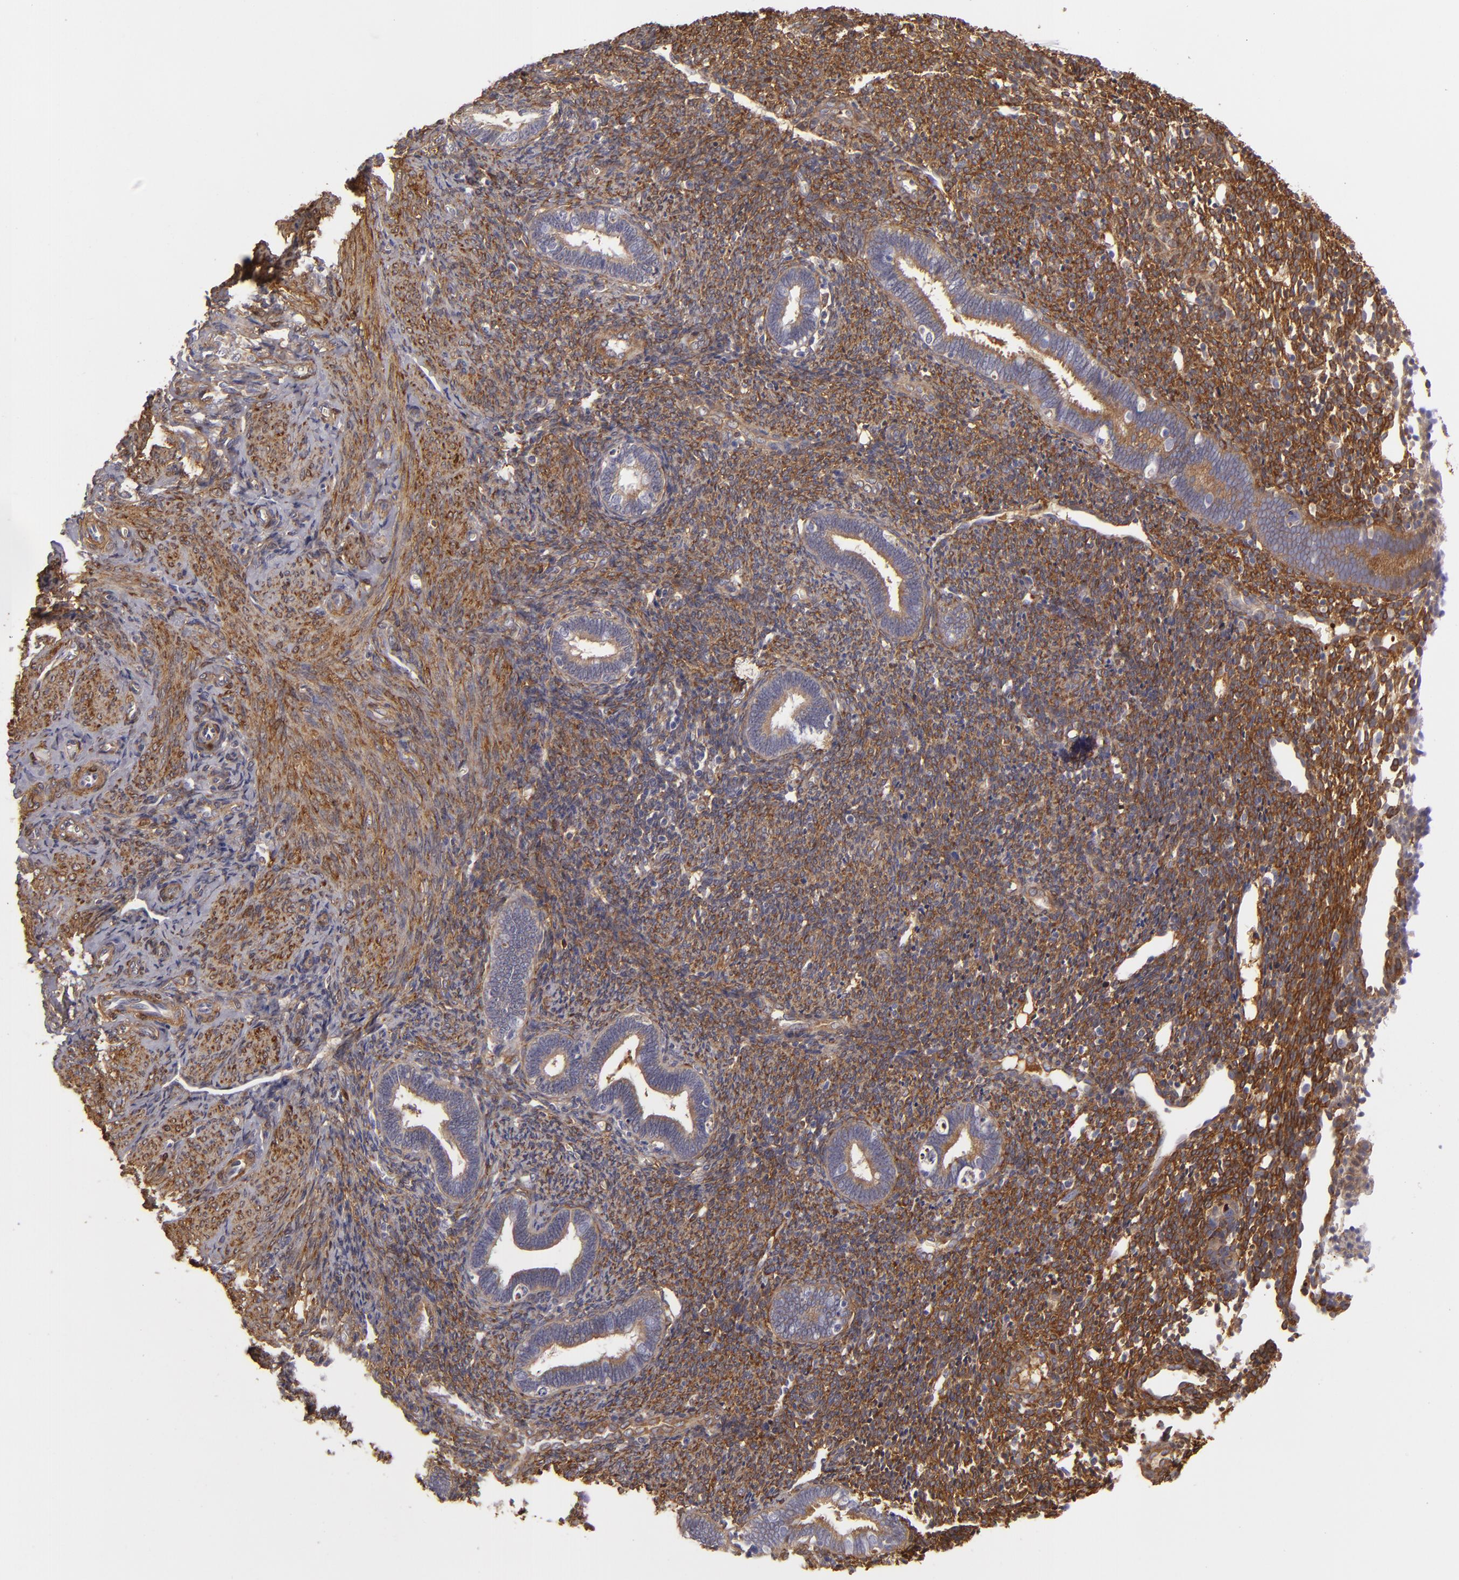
{"staining": {"intensity": "strong", "quantity": ">75%", "location": "cytoplasmic/membranous"}, "tissue": "endometrium", "cell_type": "Cells in endometrial stroma", "image_type": "normal", "snomed": [{"axis": "morphology", "description": "Normal tissue, NOS"}, {"axis": "topography", "description": "Endometrium"}], "caption": "A brown stain shows strong cytoplasmic/membranous expression of a protein in cells in endometrial stroma of normal human endometrium. Nuclei are stained in blue.", "gene": "VCL", "patient": {"sex": "female", "age": 27}}